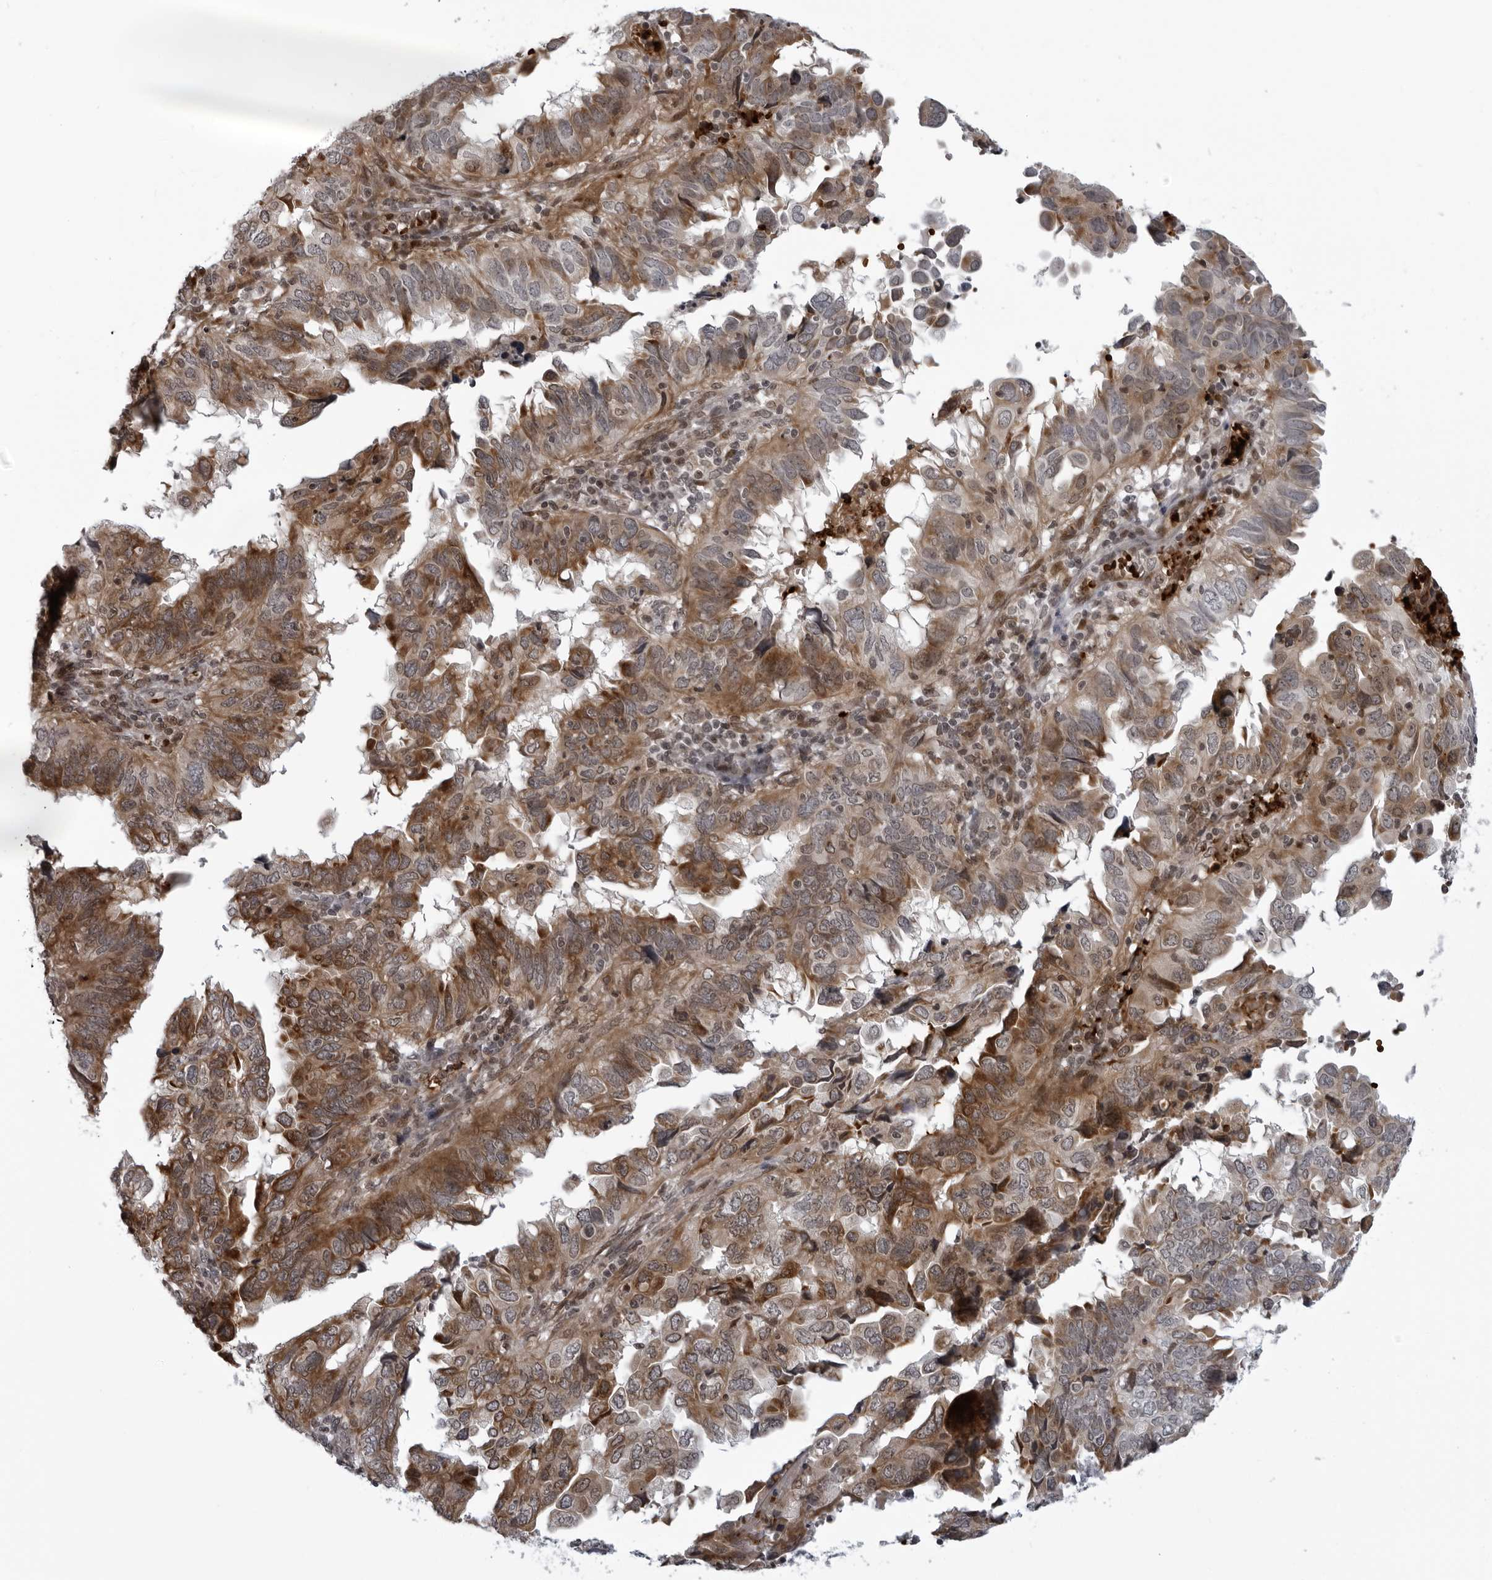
{"staining": {"intensity": "moderate", "quantity": ">75%", "location": "cytoplasmic/membranous"}, "tissue": "endometrial cancer", "cell_type": "Tumor cells", "image_type": "cancer", "snomed": [{"axis": "morphology", "description": "Adenocarcinoma, NOS"}, {"axis": "topography", "description": "Uterus"}], "caption": "The histopathology image displays staining of endometrial cancer (adenocarcinoma), revealing moderate cytoplasmic/membranous protein positivity (brown color) within tumor cells. (IHC, brightfield microscopy, high magnification).", "gene": "THOP1", "patient": {"sex": "female", "age": 77}}